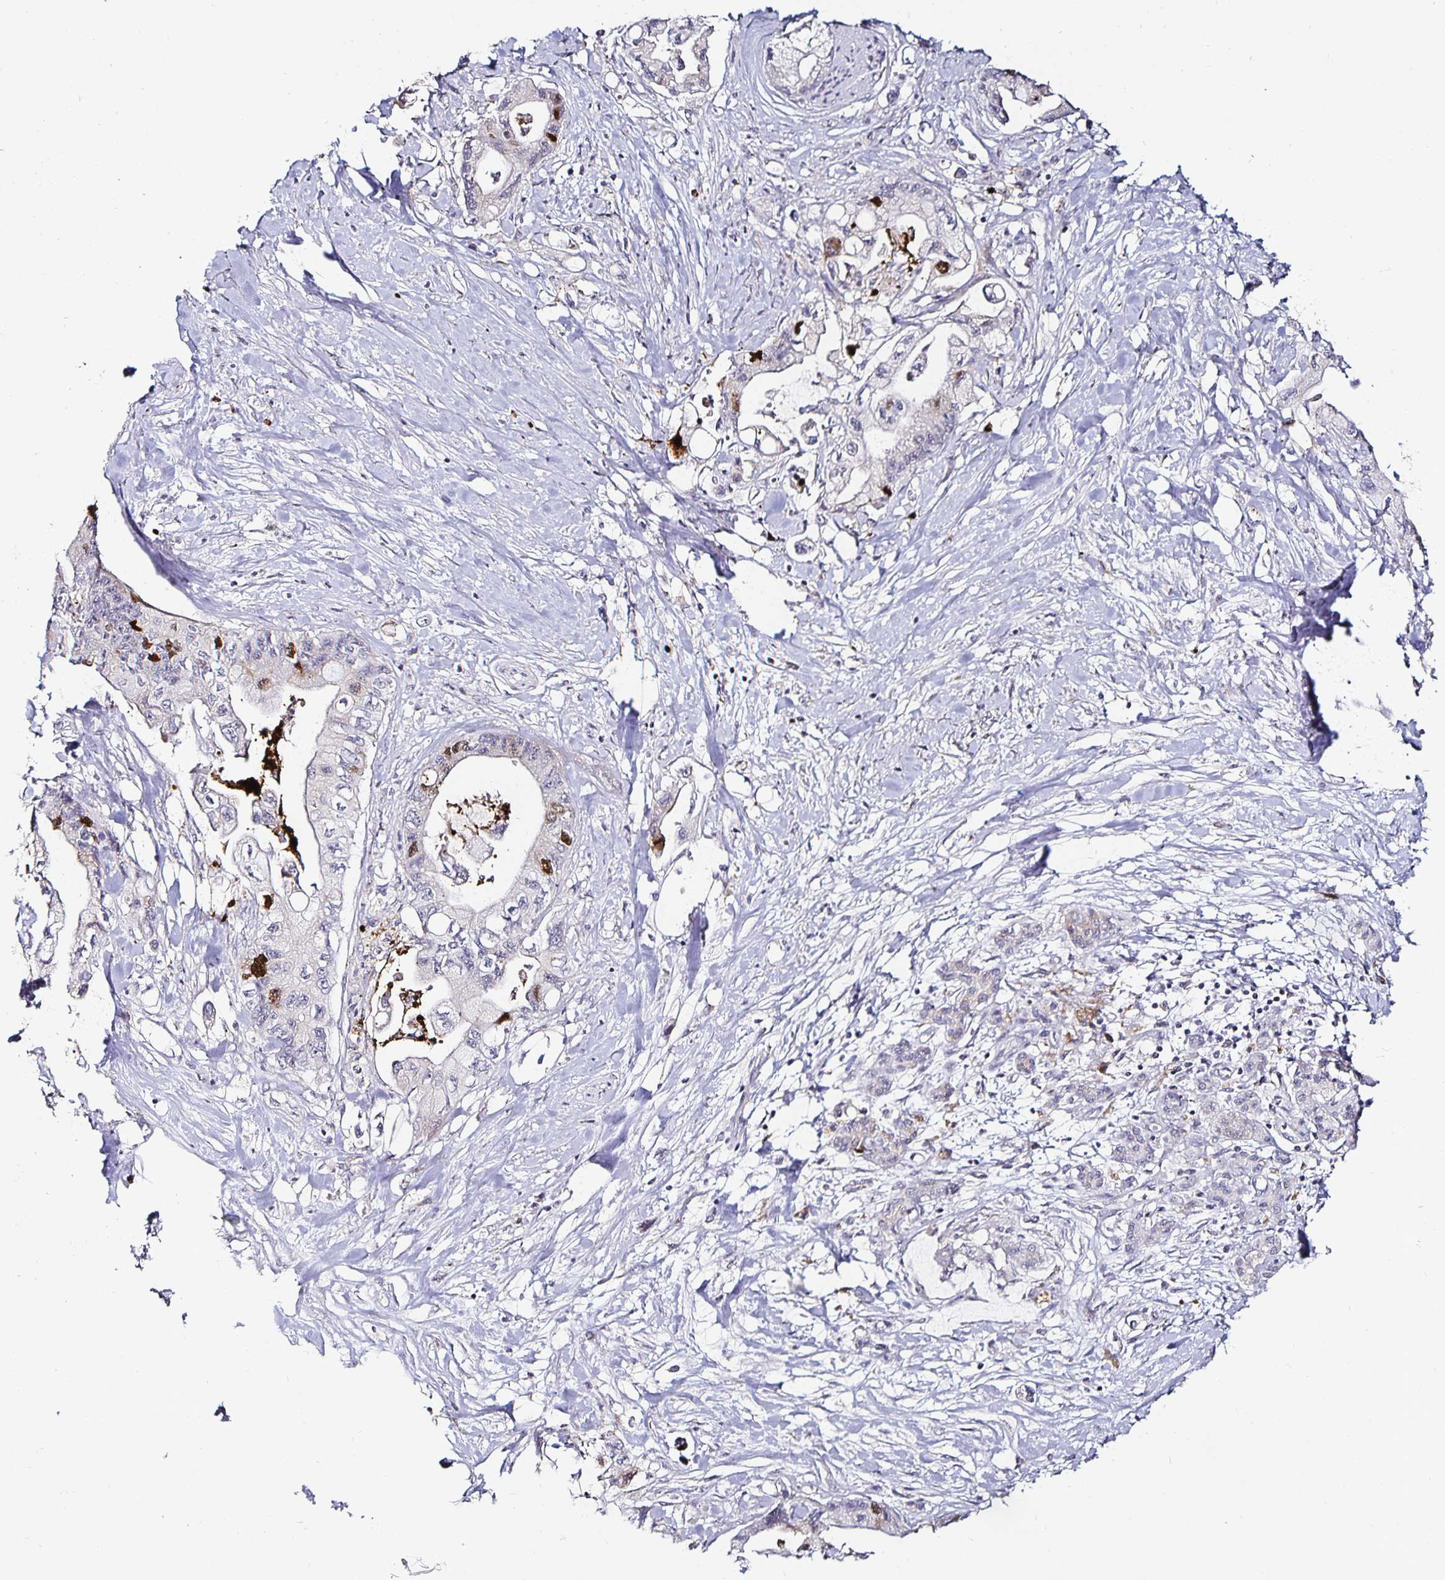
{"staining": {"intensity": "moderate", "quantity": "<25%", "location": "nuclear"}, "tissue": "pancreatic cancer", "cell_type": "Tumor cells", "image_type": "cancer", "snomed": [{"axis": "morphology", "description": "Adenocarcinoma, NOS"}, {"axis": "topography", "description": "Pancreas"}], "caption": "Protein expression analysis of human pancreatic cancer reveals moderate nuclear expression in about <25% of tumor cells.", "gene": "ANLN", "patient": {"sex": "male", "age": 61}}